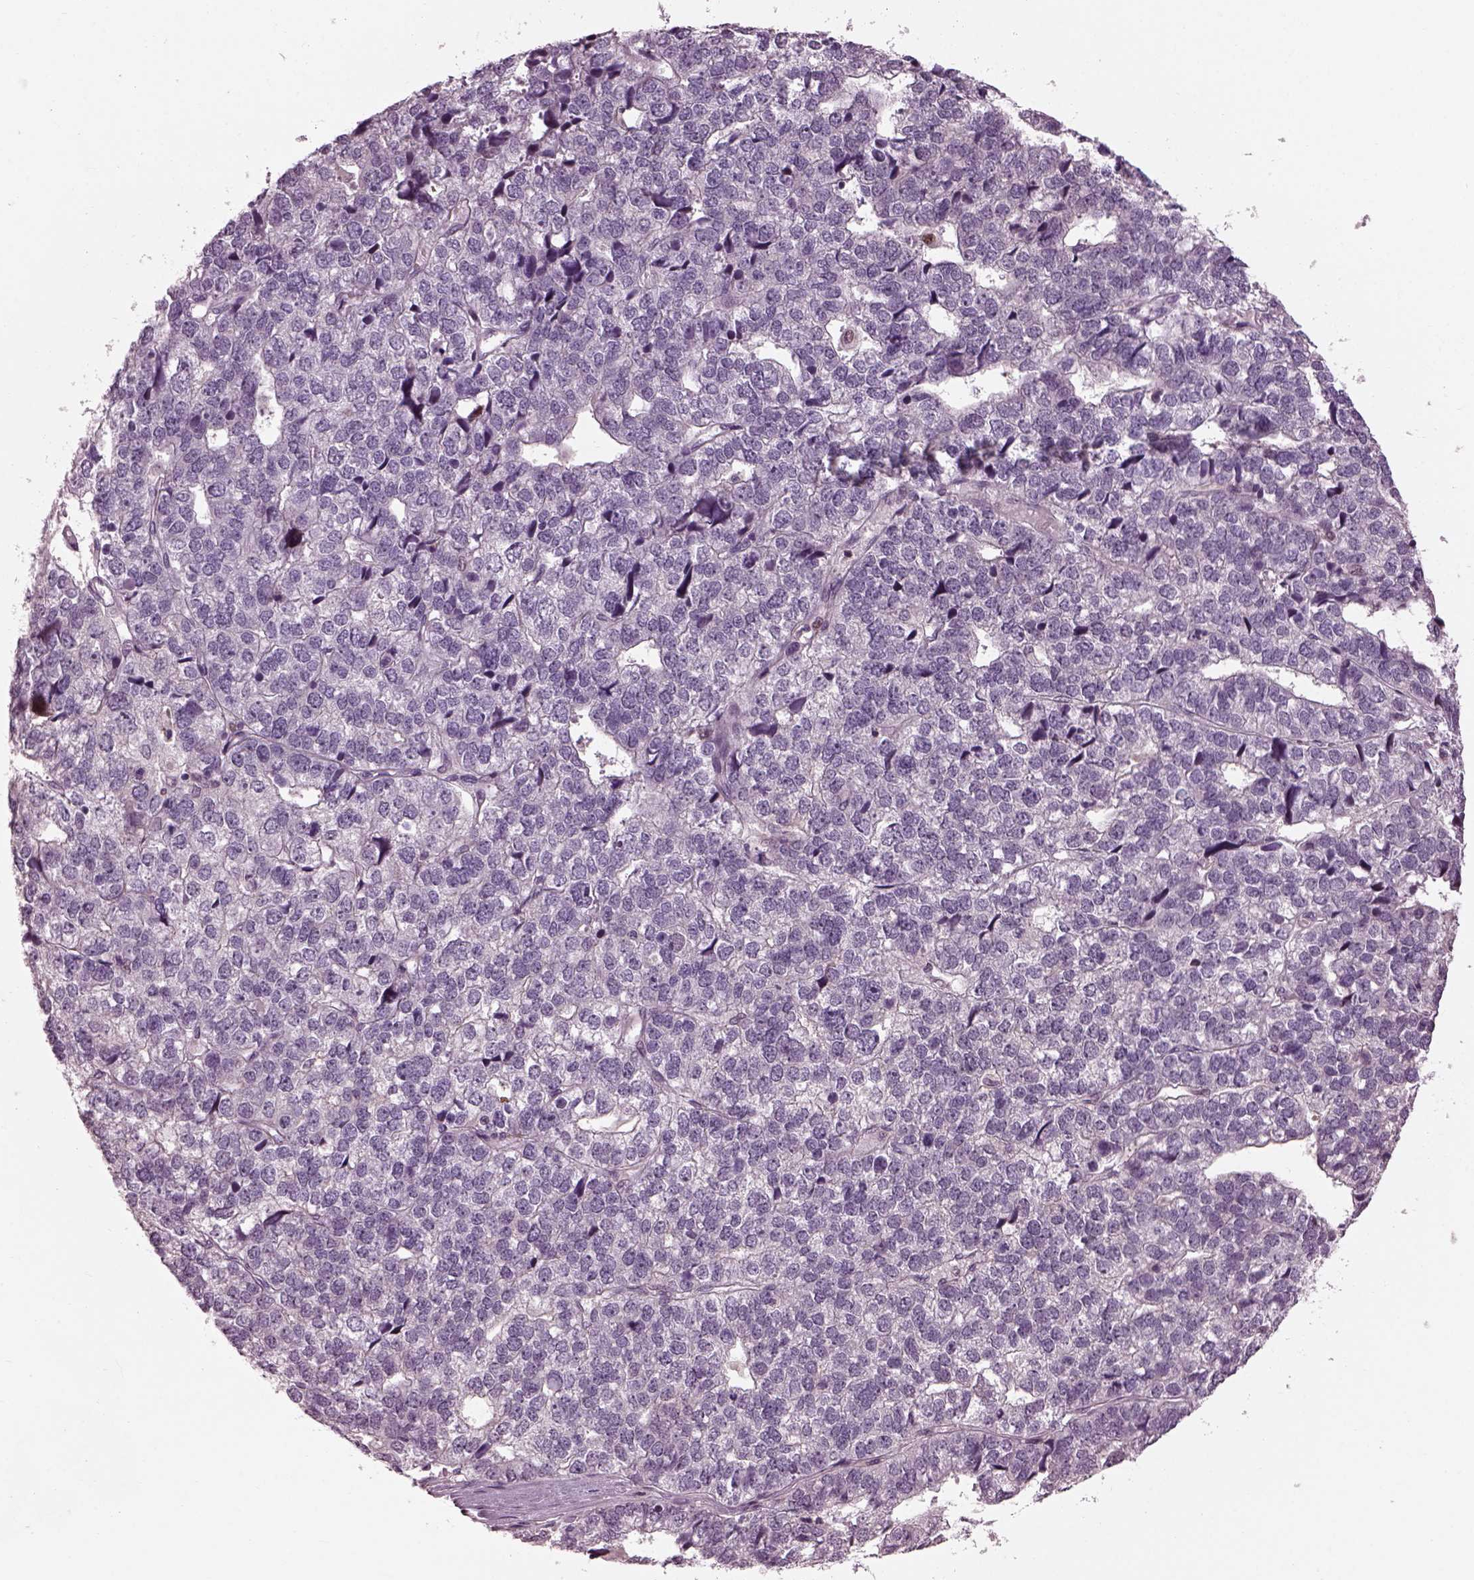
{"staining": {"intensity": "negative", "quantity": "none", "location": "none"}, "tissue": "stomach cancer", "cell_type": "Tumor cells", "image_type": "cancer", "snomed": [{"axis": "morphology", "description": "Adenocarcinoma, NOS"}, {"axis": "topography", "description": "Stomach"}], "caption": "DAB (3,3'-diaminobenzidine) immunohistochemical staining of human stomach cancer (adenocarcinoma) displays no significant positivity in tumor cells. (Immunohistochemistry (ihc), brightfield microscopy, high magnification).", "gene": "BFSP1", "patient": {"sex": "male", "age": 69}}